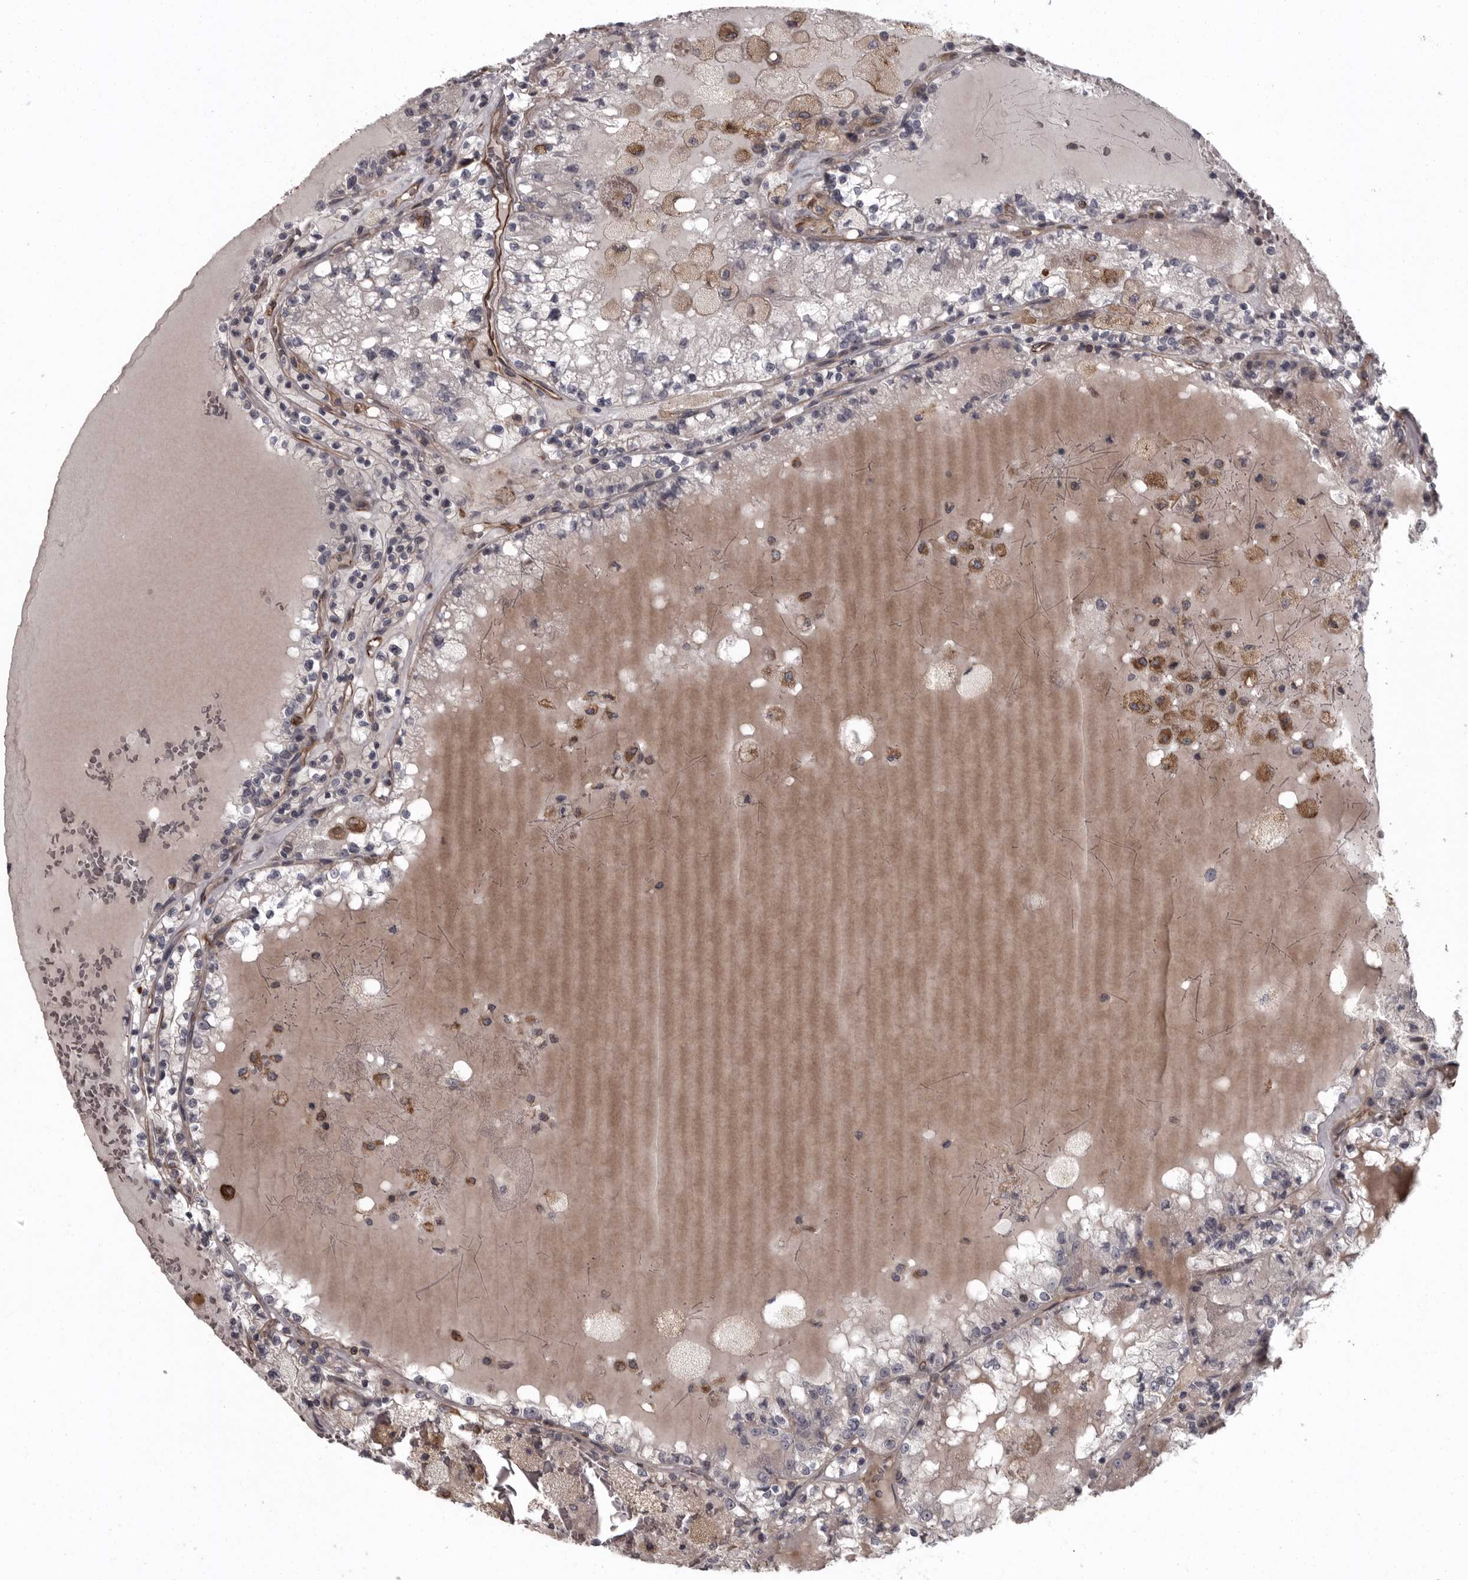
{"staining": {"intensity": "negative", "quantity": "none", "location": "none"}, "tissue": "renal cancer", "cell_type": "Tumor cells", "image_type": "cancer", "snomed": [{"axis": "morphology", "description": "Adenocarcinoma, NOS"}, {"axis": "topography", "description": "Kidney"}], "caption": "High magnification brightfield microscopy of adenocarcinoma (renal) stained with DAB (3,3'-diaminobenzidine) (brown) and counterstained with hematoxylin (blue): tumor cells show no significant positivity.", "gene": "FAAP100", "patient": {"sex": "female", "age": 56}}